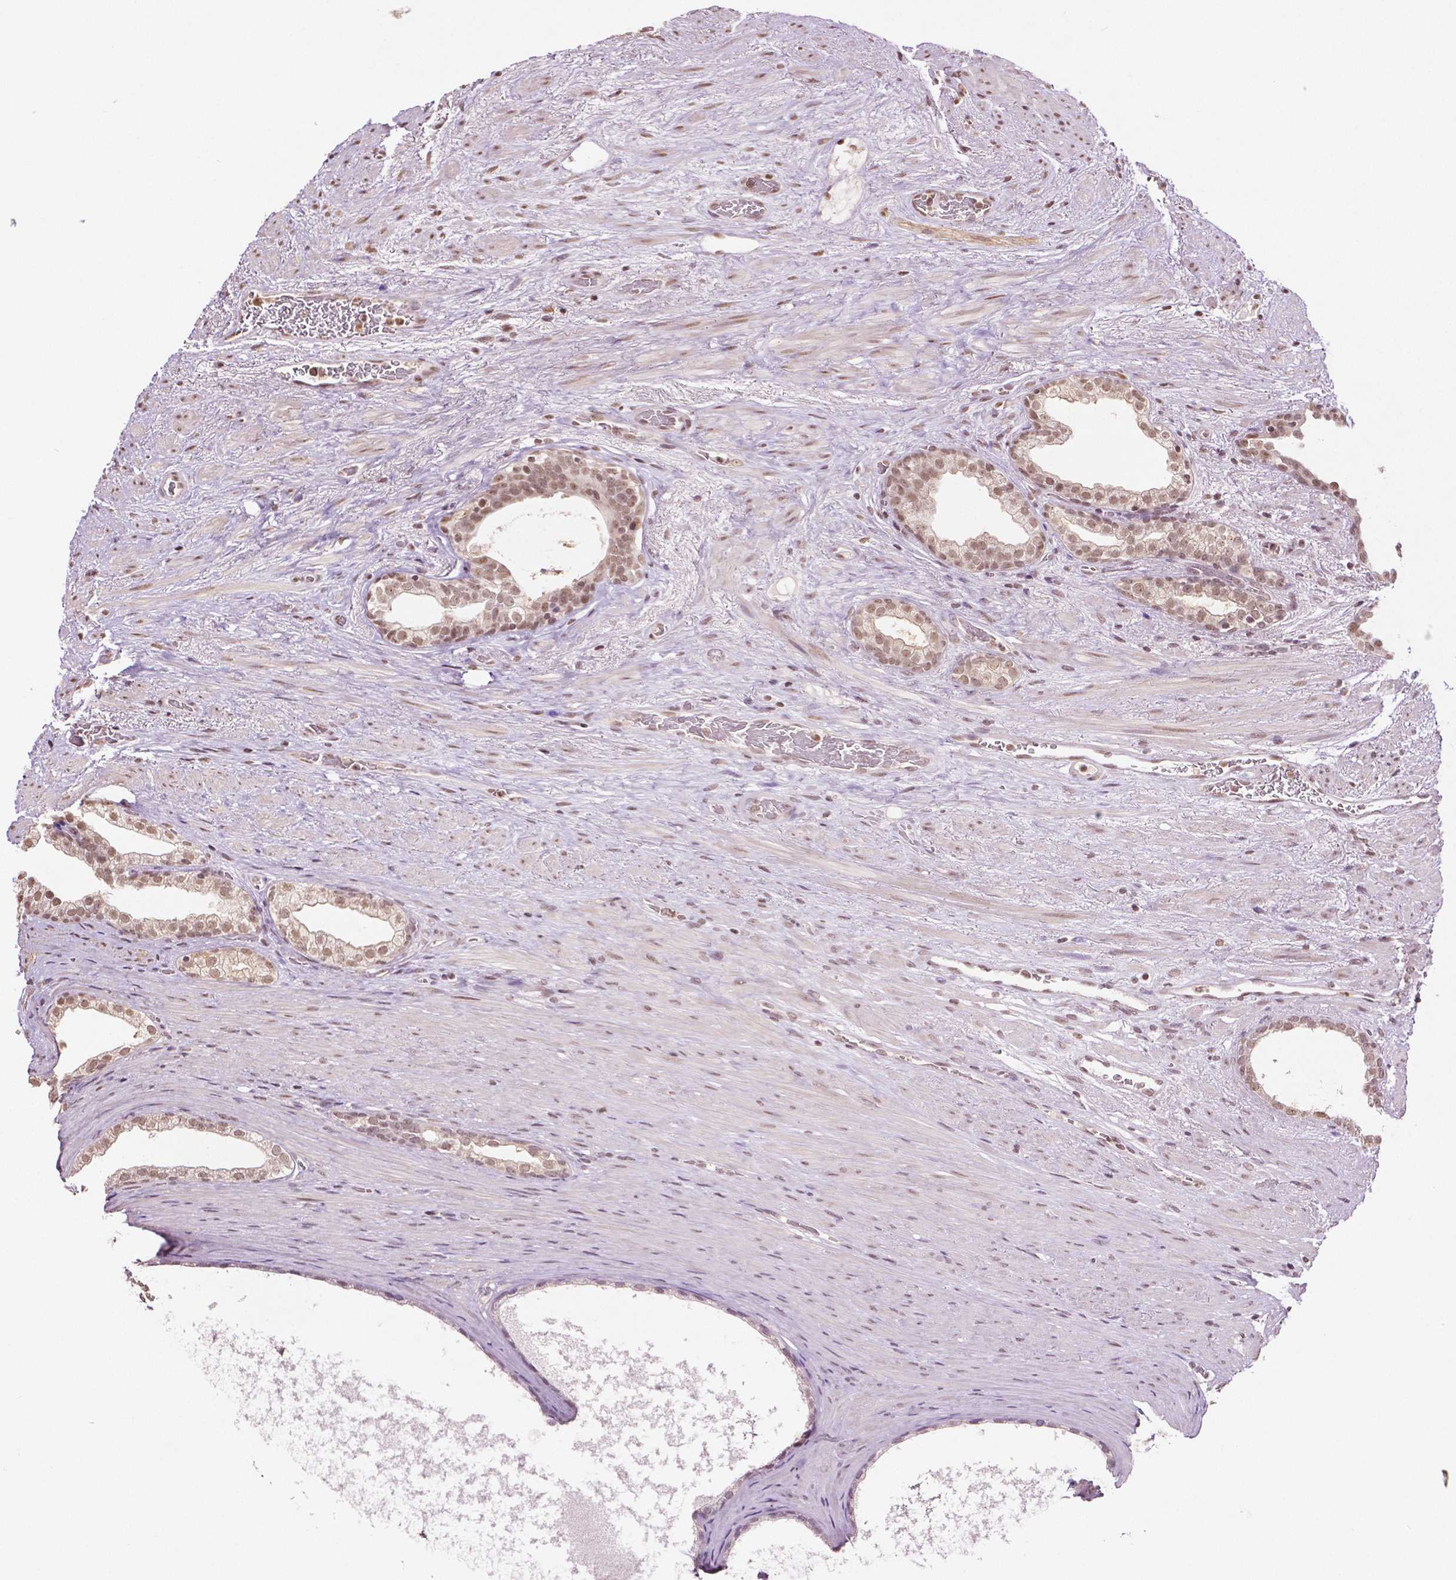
{"staining": {"intensity": "moderate", "quantity": ">75%", "location": "nuclear"}, "tissue": "prostate cancer", "cell_type": "Tumor cells", "image_type": "cancer", "snomed": [{"axis": "morphology", "description": "Adenocarcinoma, High grade"}, {"axis": "topography", "description": "Prostate"}], "caption": "Tumor cells reveal medium levels of moderate nuclear expression in approximately >75% of cells in high-grade adenocarcinoma (prostate). (IHC, brightfield microscopy, high magnification).", "gene": "DEK", "patient": {"sex": "male", "age": 65}}